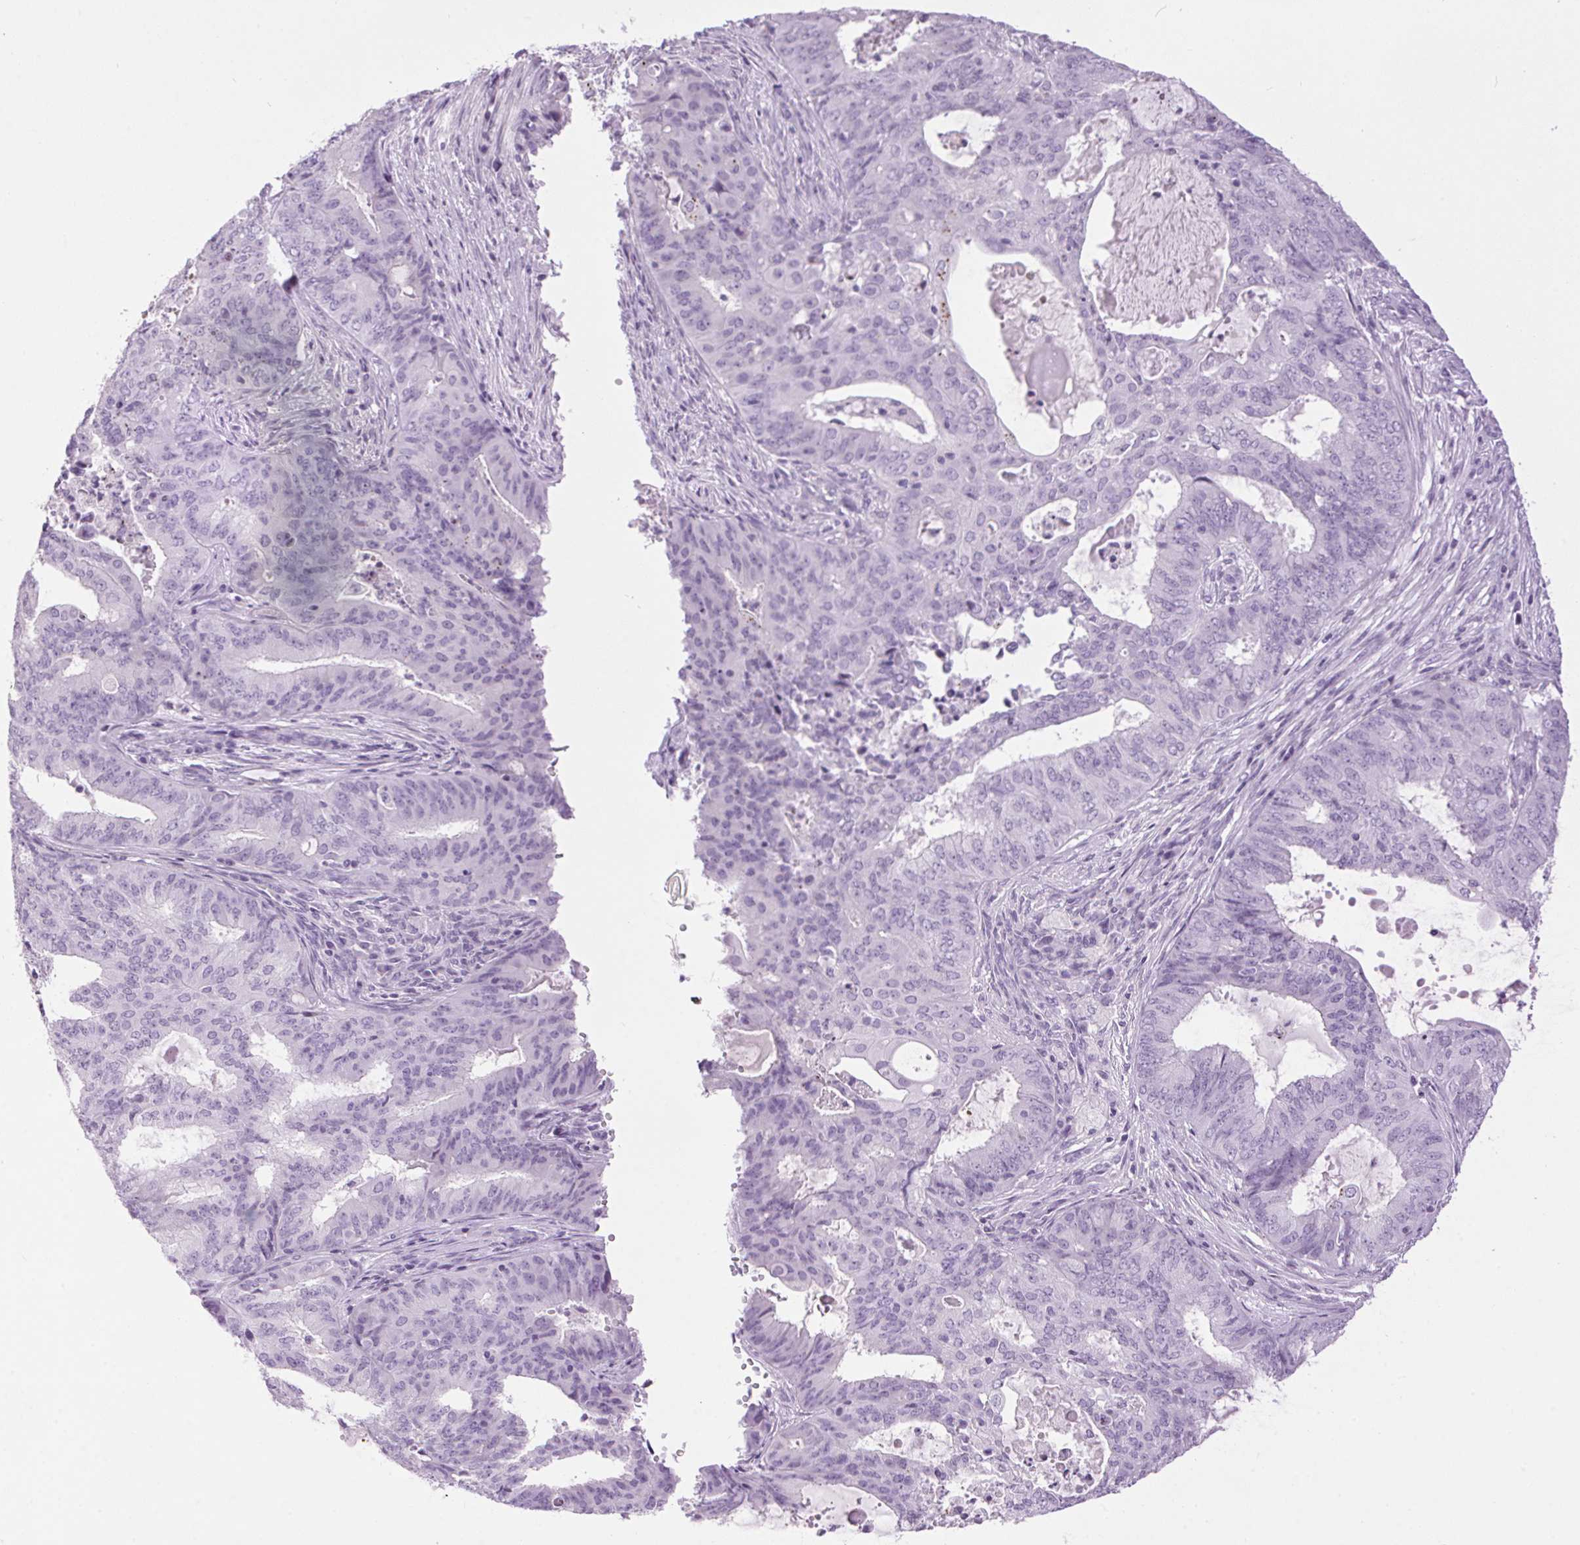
{"staining": {"intensity": "moderate", "quantity": "<25%", "location": "cytoplasmic/membranous"}, "tissue": "endometrial cancer", "cell_type": "Tumor cells", "image_type": "cancer", "snomed": [{"axis": "morphology", "description": "Adenocarcinoma, NOS"}, {"axis": "topography", "description": "Endometrium"}], "caption": "The photomicrograph exhibits a brown stain indicating the presence of a protein in the cytoplasmic/membranous of tumor cells in adenocarcinoma (endometrial).", "gene": "TMEM88B", "patient": {"sex": "female", "age": 62}}